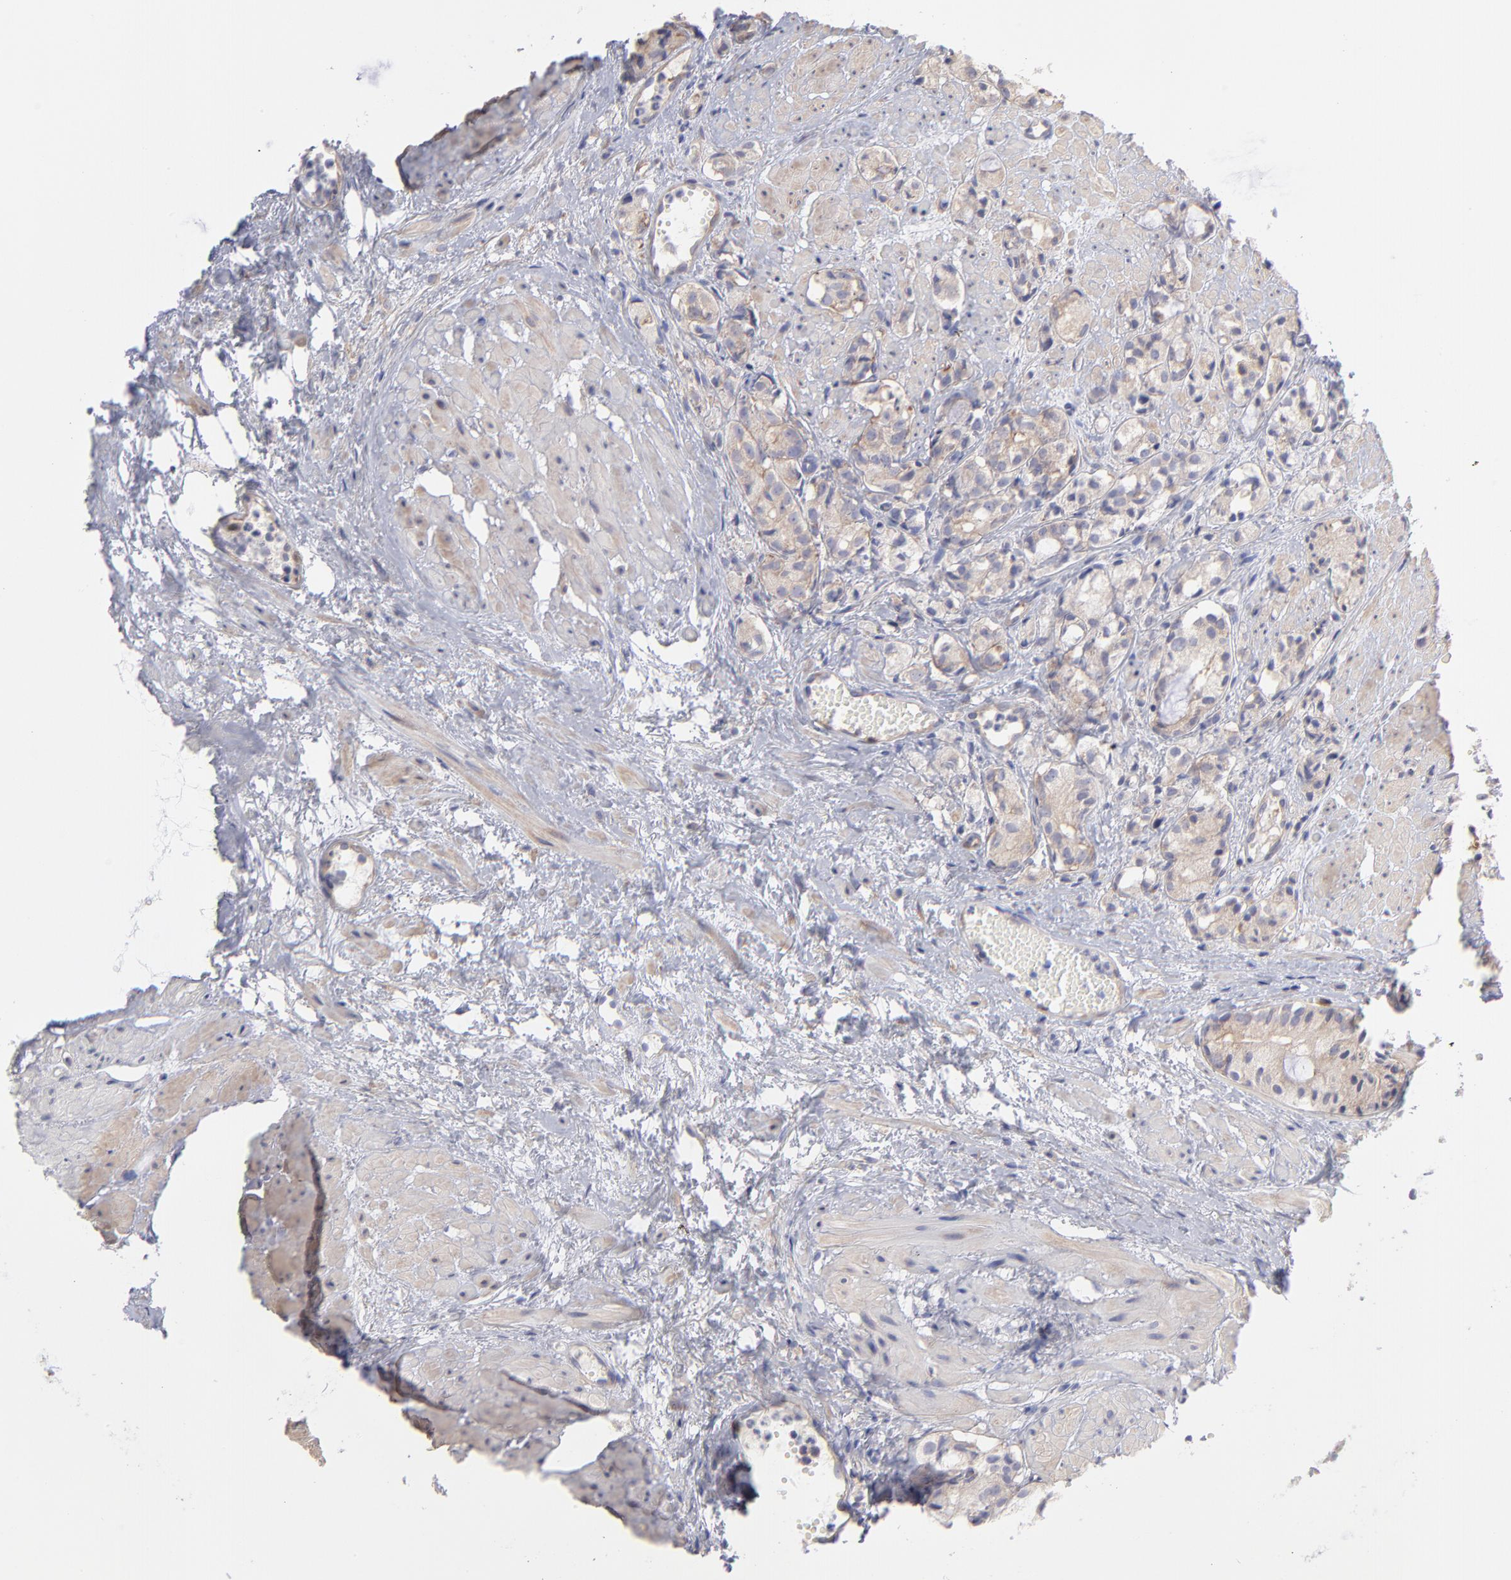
{"staining": {"intensity": "negative", "quantity": "none", "location": "none"}, "tissue": "prostate cancer", "cell_type": "Tumor cells", "image_type": "cancer", "snomed": [{"axis": "morphology", "description": "Adenocarcinoma, High grade"}, {"axis": "topography", "description": "Prostate"}], "caption": "Prostate adenocarcinoma (high-grade) stained for a protein using immunohistochemistry reveals no staining tumor cells.", "gene": "RPLP0", "patient": {"sex": "male", "age": 85}}